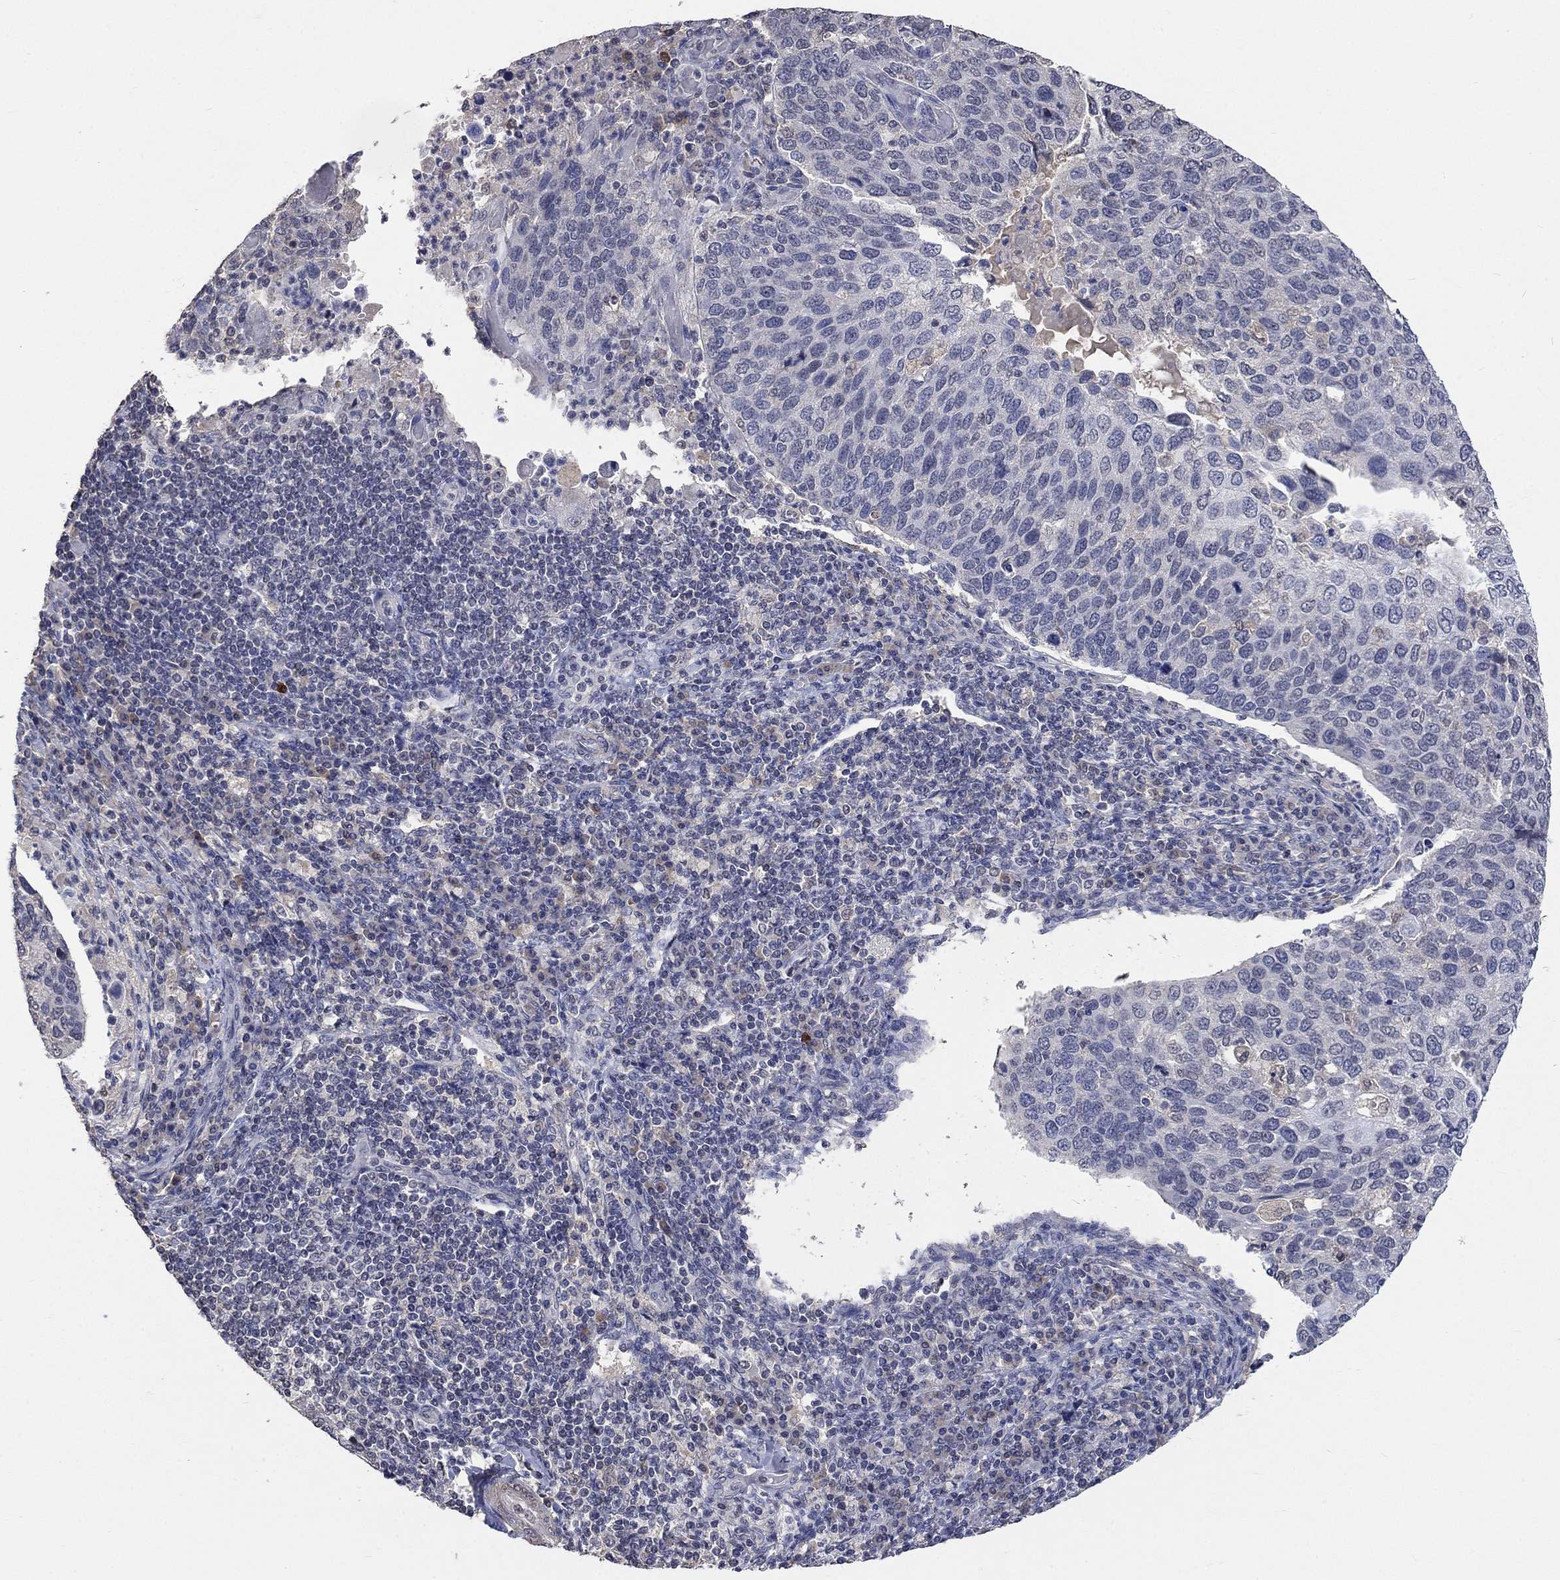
{"staining": {"intensity": "negative", "quantity": "none", "location": "none"}, "tissue": "cervical cancer", "cell_type": "Tumor cells", "image_type": "cancer", "snomed": [{"axis": "morphology", "description": "Squamous cell carcinoma, NOS"}, {"axis": "topography", "description": "Cervix"}], "caption": "Histopathology image shows no protein staining in tumor cells of squamous cell carcinoma (cervical) tissue.", "gene": "ZBTB18", "patient": {"sex": "female", "age": 54}}